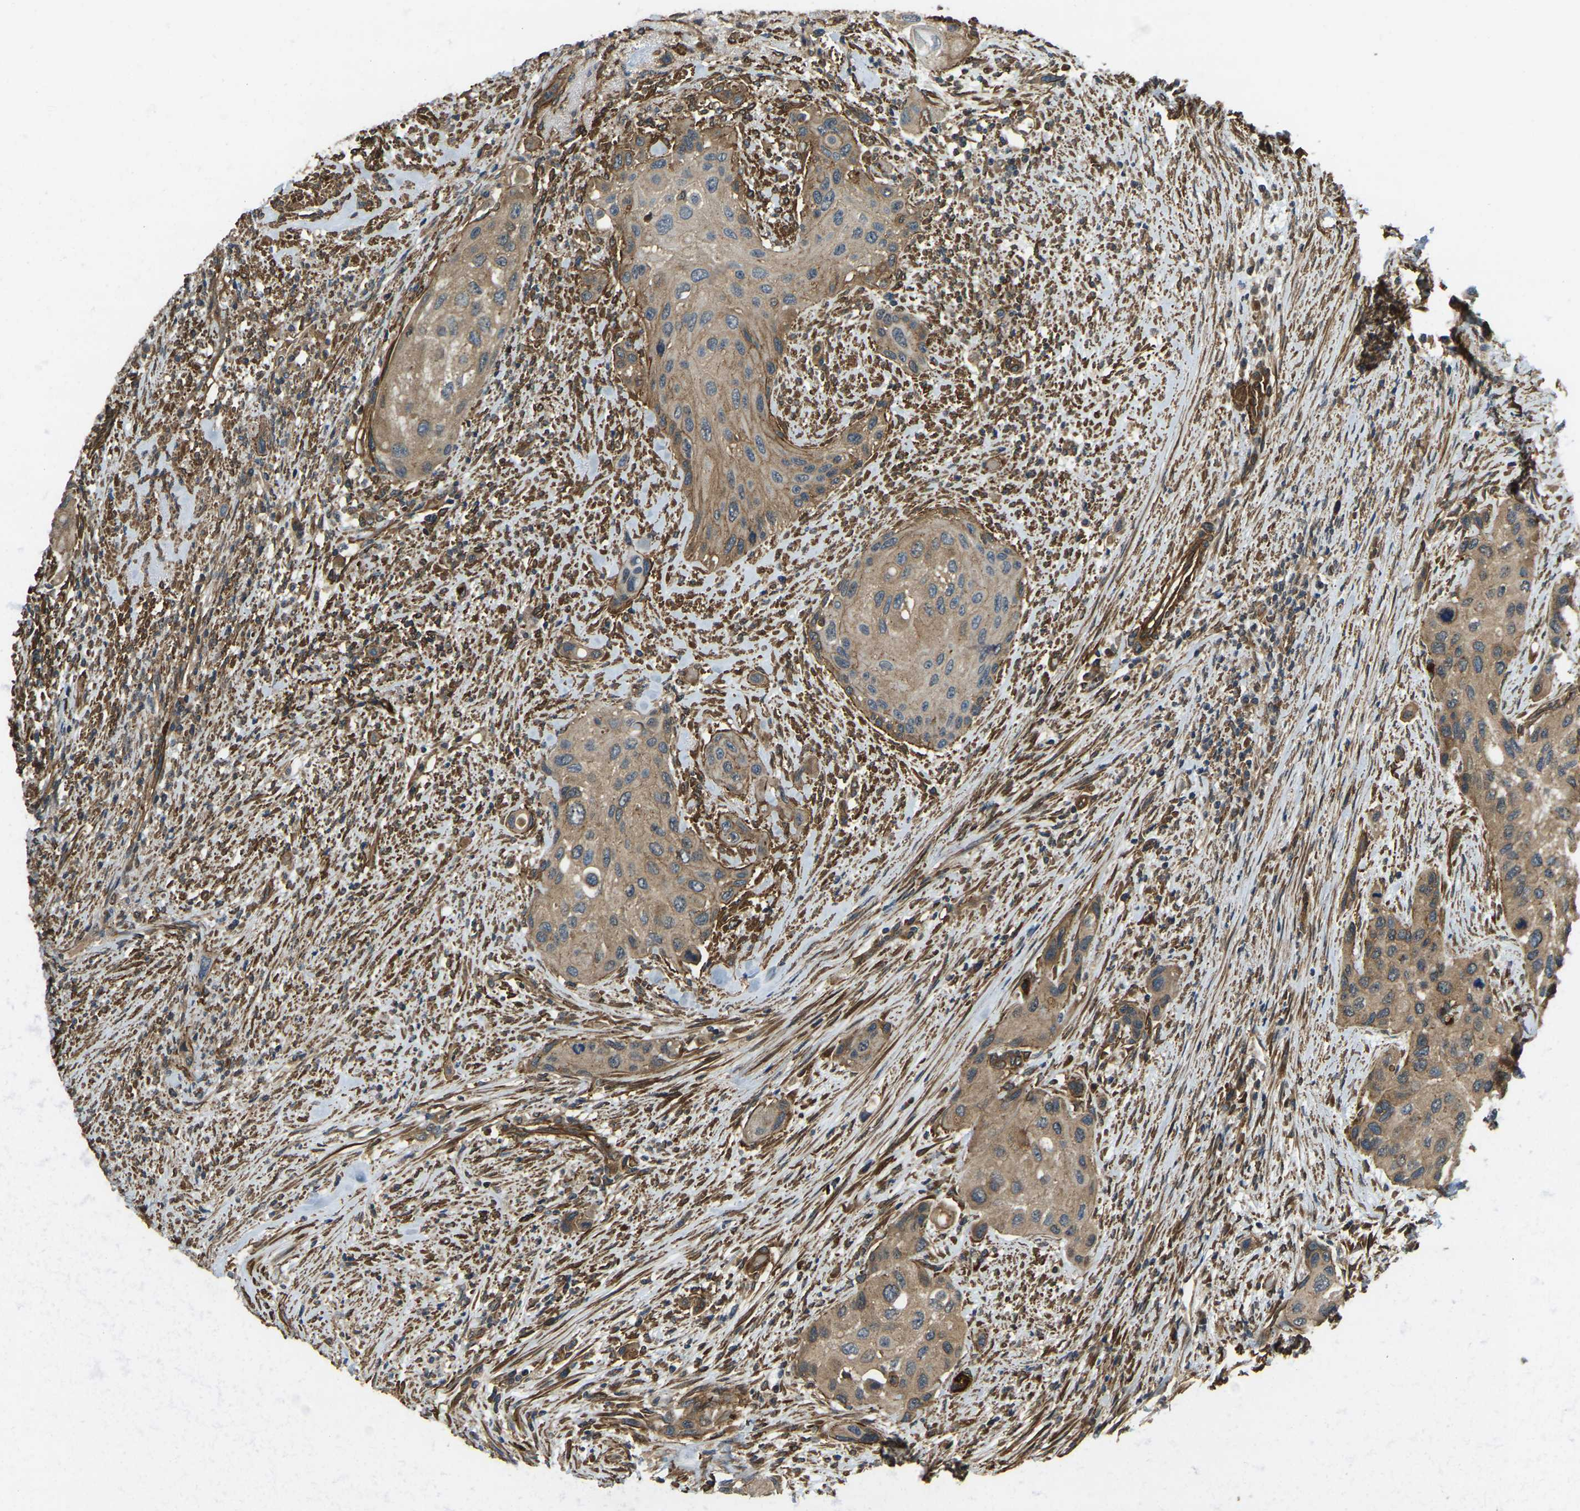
{"staining": {"intensity": "moderate", "quantity": ">75%", "location": "cytoplasmic/membranous"}, "tissue": "urothelial cancer", "cell_type": "Tumor cells", "image_type": "cancer", "snomed": [{"axis": "morphology", "description": "Urothelial carcinoma, High grade"}, {"axis": "topography", "description": "Urinary bladder"}], "caption": "This histopathology image demonstrates immunohistochemistry (IHC) staining of human urothelial cancer, with medium moderate cytoplasmic/membranous staining in about >75% of tumor cells.", "gene": "ERGIC1", "patient": {"sex": "female", "age": 56}}